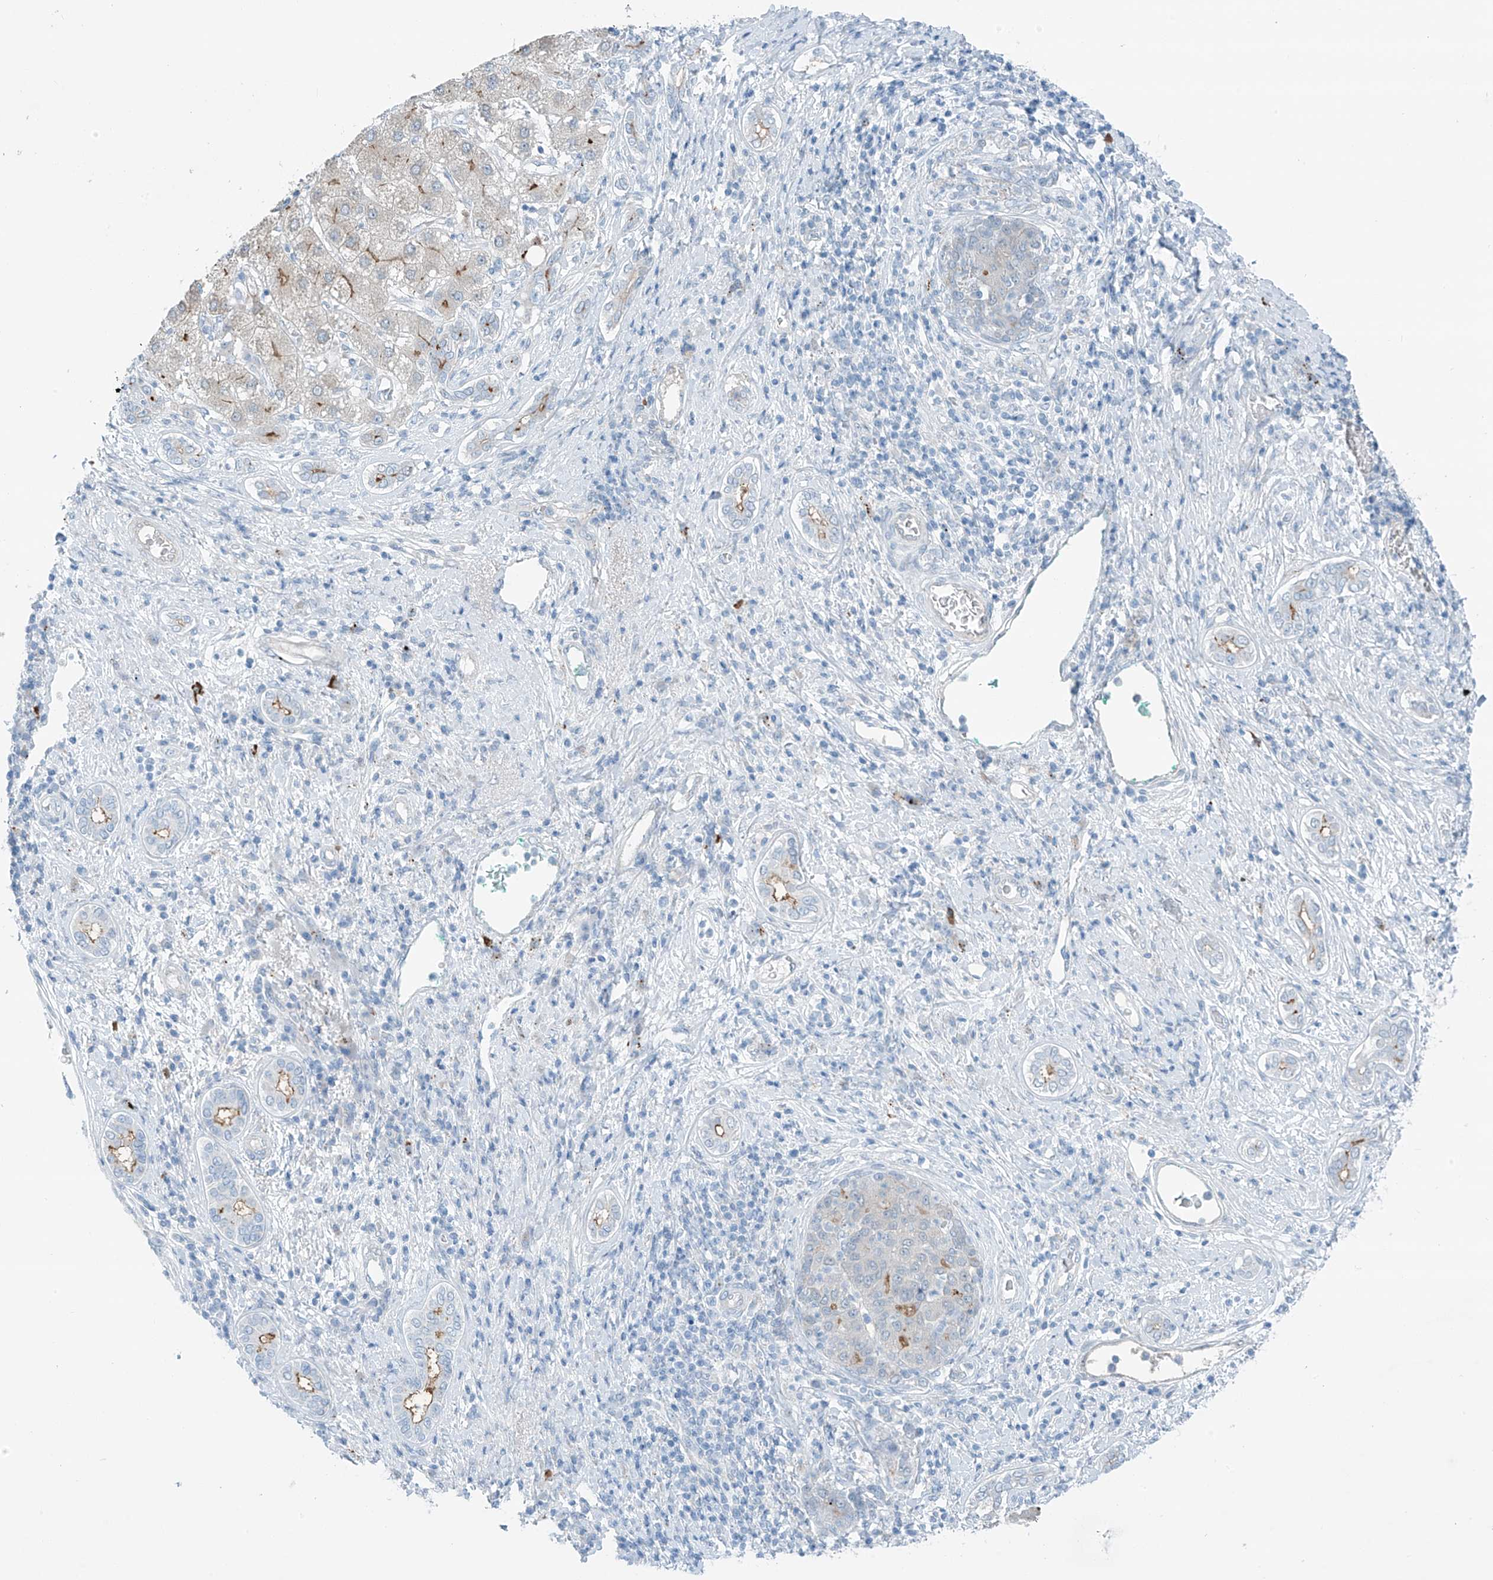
{"staining": {"intensity": "moderate", "quantity": "<25%", "location": "cytoplasmic/membranous"}, "tissue": "liver cancer", "cell_type": "Tumor cells", "image_type": "cancer", "snomed": [{"axis": "morphology", "description": "Carcinoma, Hepatocellular, NOS"}, {"axis": "topography", "description": "Liver"}], "caption": "High-power microscopy captured an IHC photomicrograph of liver hepatocellular carcinoma, revealing moderate cytoplasmic/membranous positivity in about <25% of tumor cells.", "gene": "ZNF793", "patient": {"sex": "male", "age": 65}}